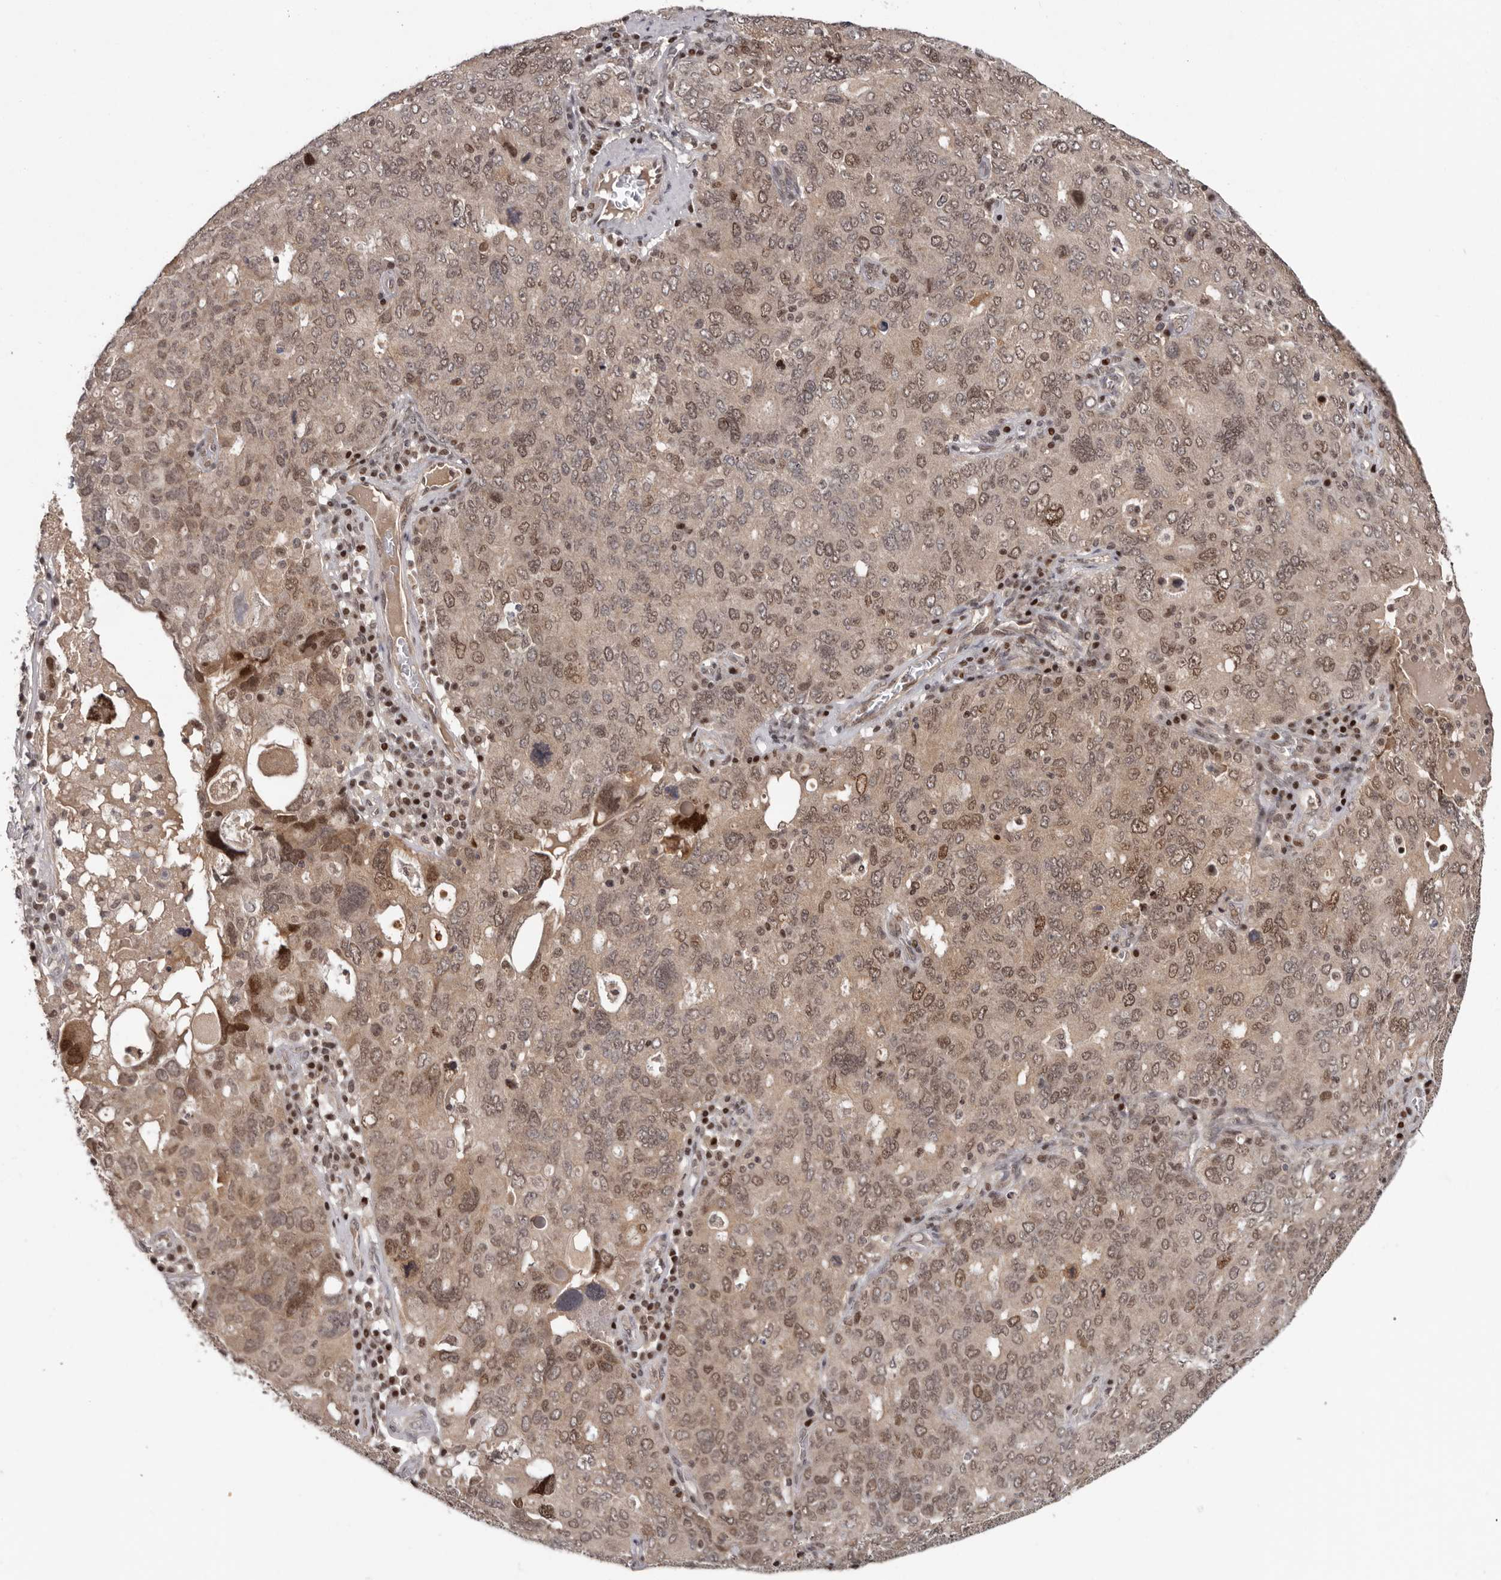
{"staining": {"intensity": "moderate", "quantity": ">75%", "location": "cytoplasmic/membranous,nuclear"}, "tissue": "ovarian cancer", "cell_type": "Tumor cells", "image_type": "cancer", "snomed": [{"axis": "morphology", "description": "Carcinoma, endometroid"}, {"axis": "topography", "description": "Ovary"}], "caption": "Moderate cytoplasmic/membranous and nuclear protein expression is present in approximately >75% of tumor cells in ovarian cancer. Nuclei are stained in blue.", "gene": "TBX5", "patient": {"sex": "female", "age": 62}}